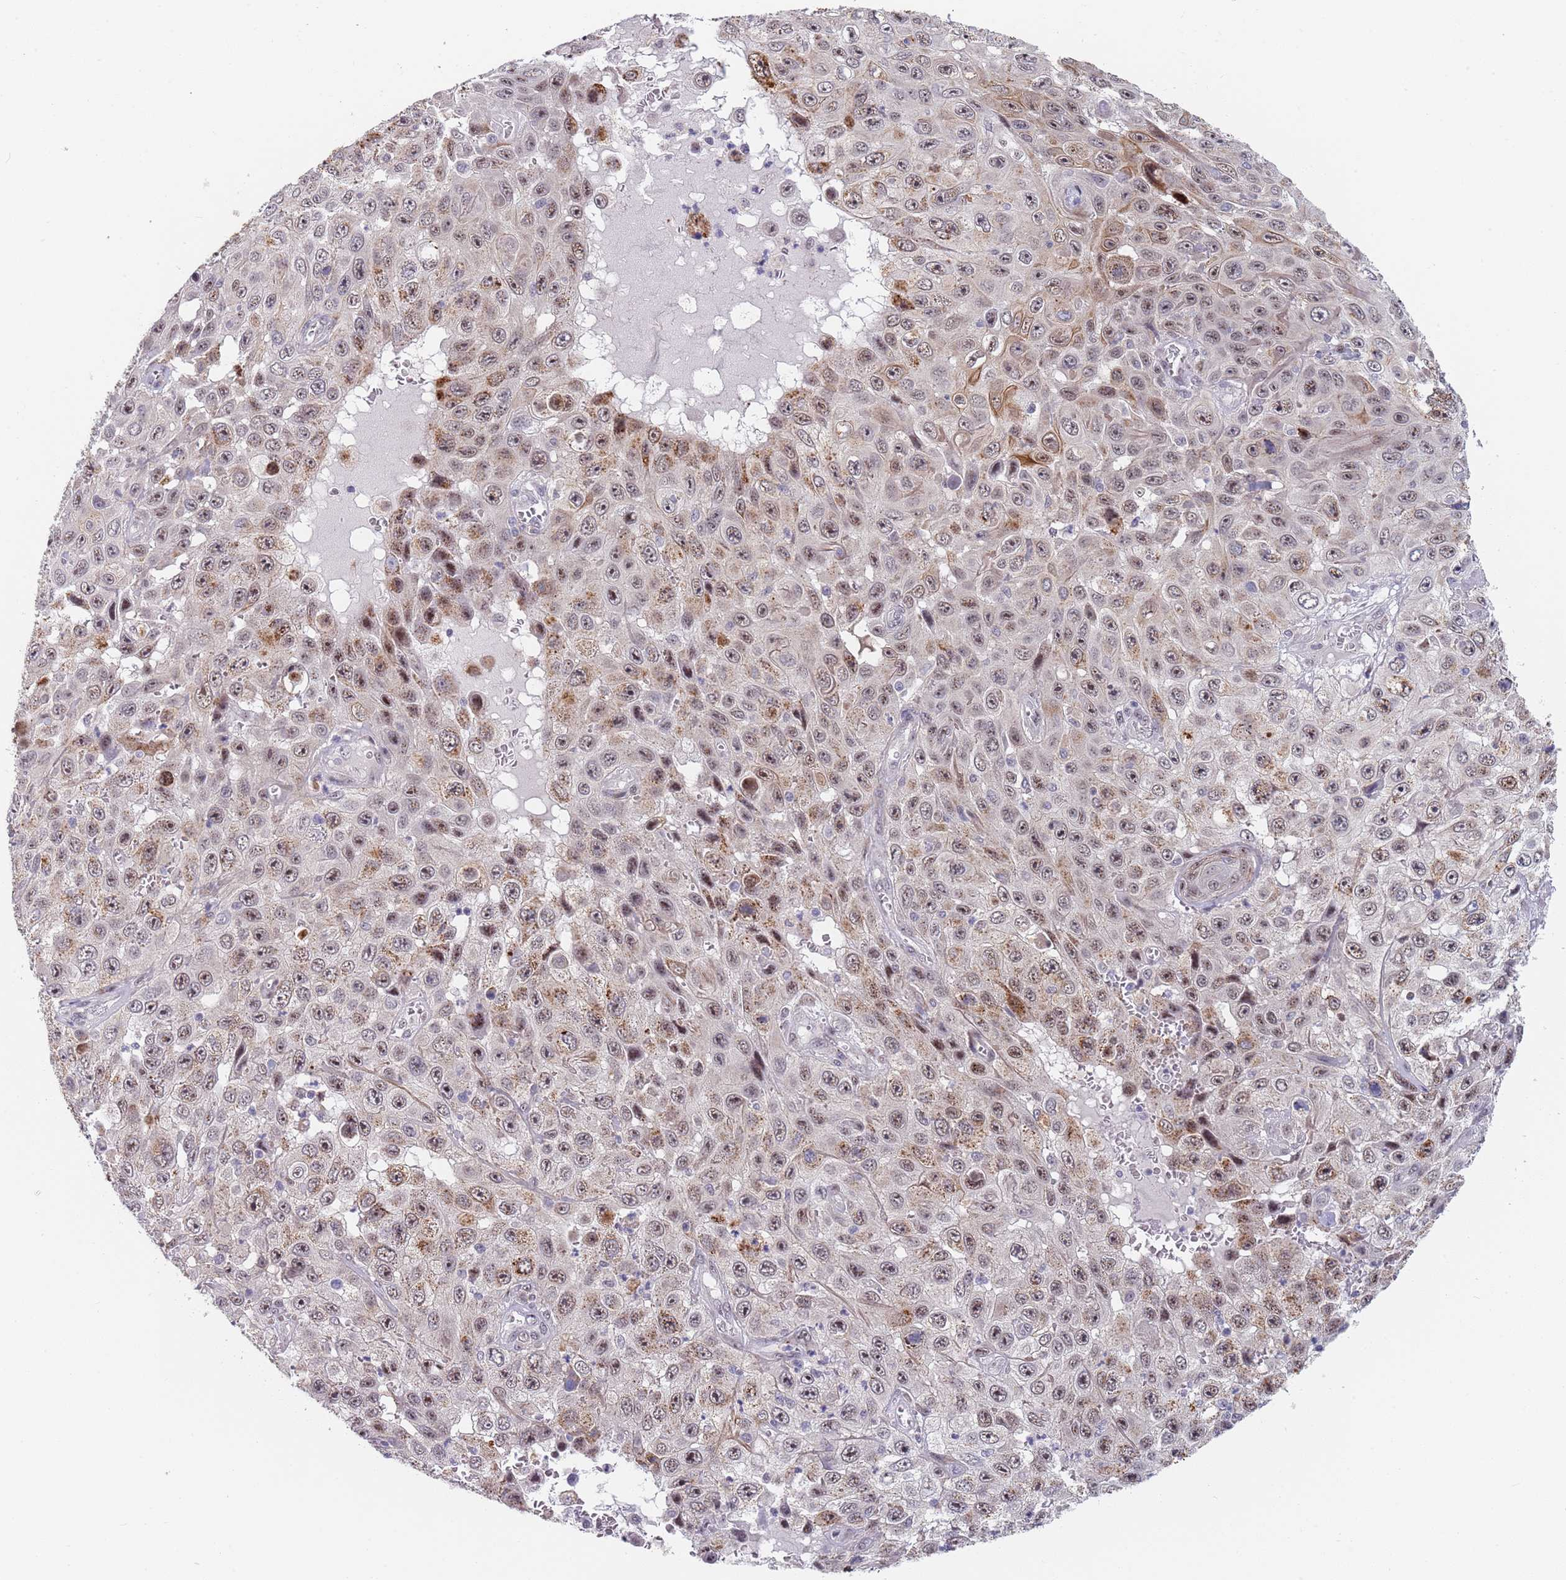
{"staining": {"intensity": "moderate", "quantity": "25%-75%", "location": "cytoplasmic/membranous,nuclear"}, "tissue": "skin cancer", "cell_type": "Tumor cells", "image_type": "cancer", "snomed": [{"axis": "morphology", "description": "Squamous cell carcinoma, NOS"}, {"axis": "topography", "description": "Skin"}], "caption": "Moderate cytoplasmic/membranous and nuclear expression for a protein is identified in about 25%-75% of tumor cells of skin squamous cell carcinoma using immunohistochemistry (IHC).", "gene": "PLCL2", "patient": {"sex": "male", "age": 82}}